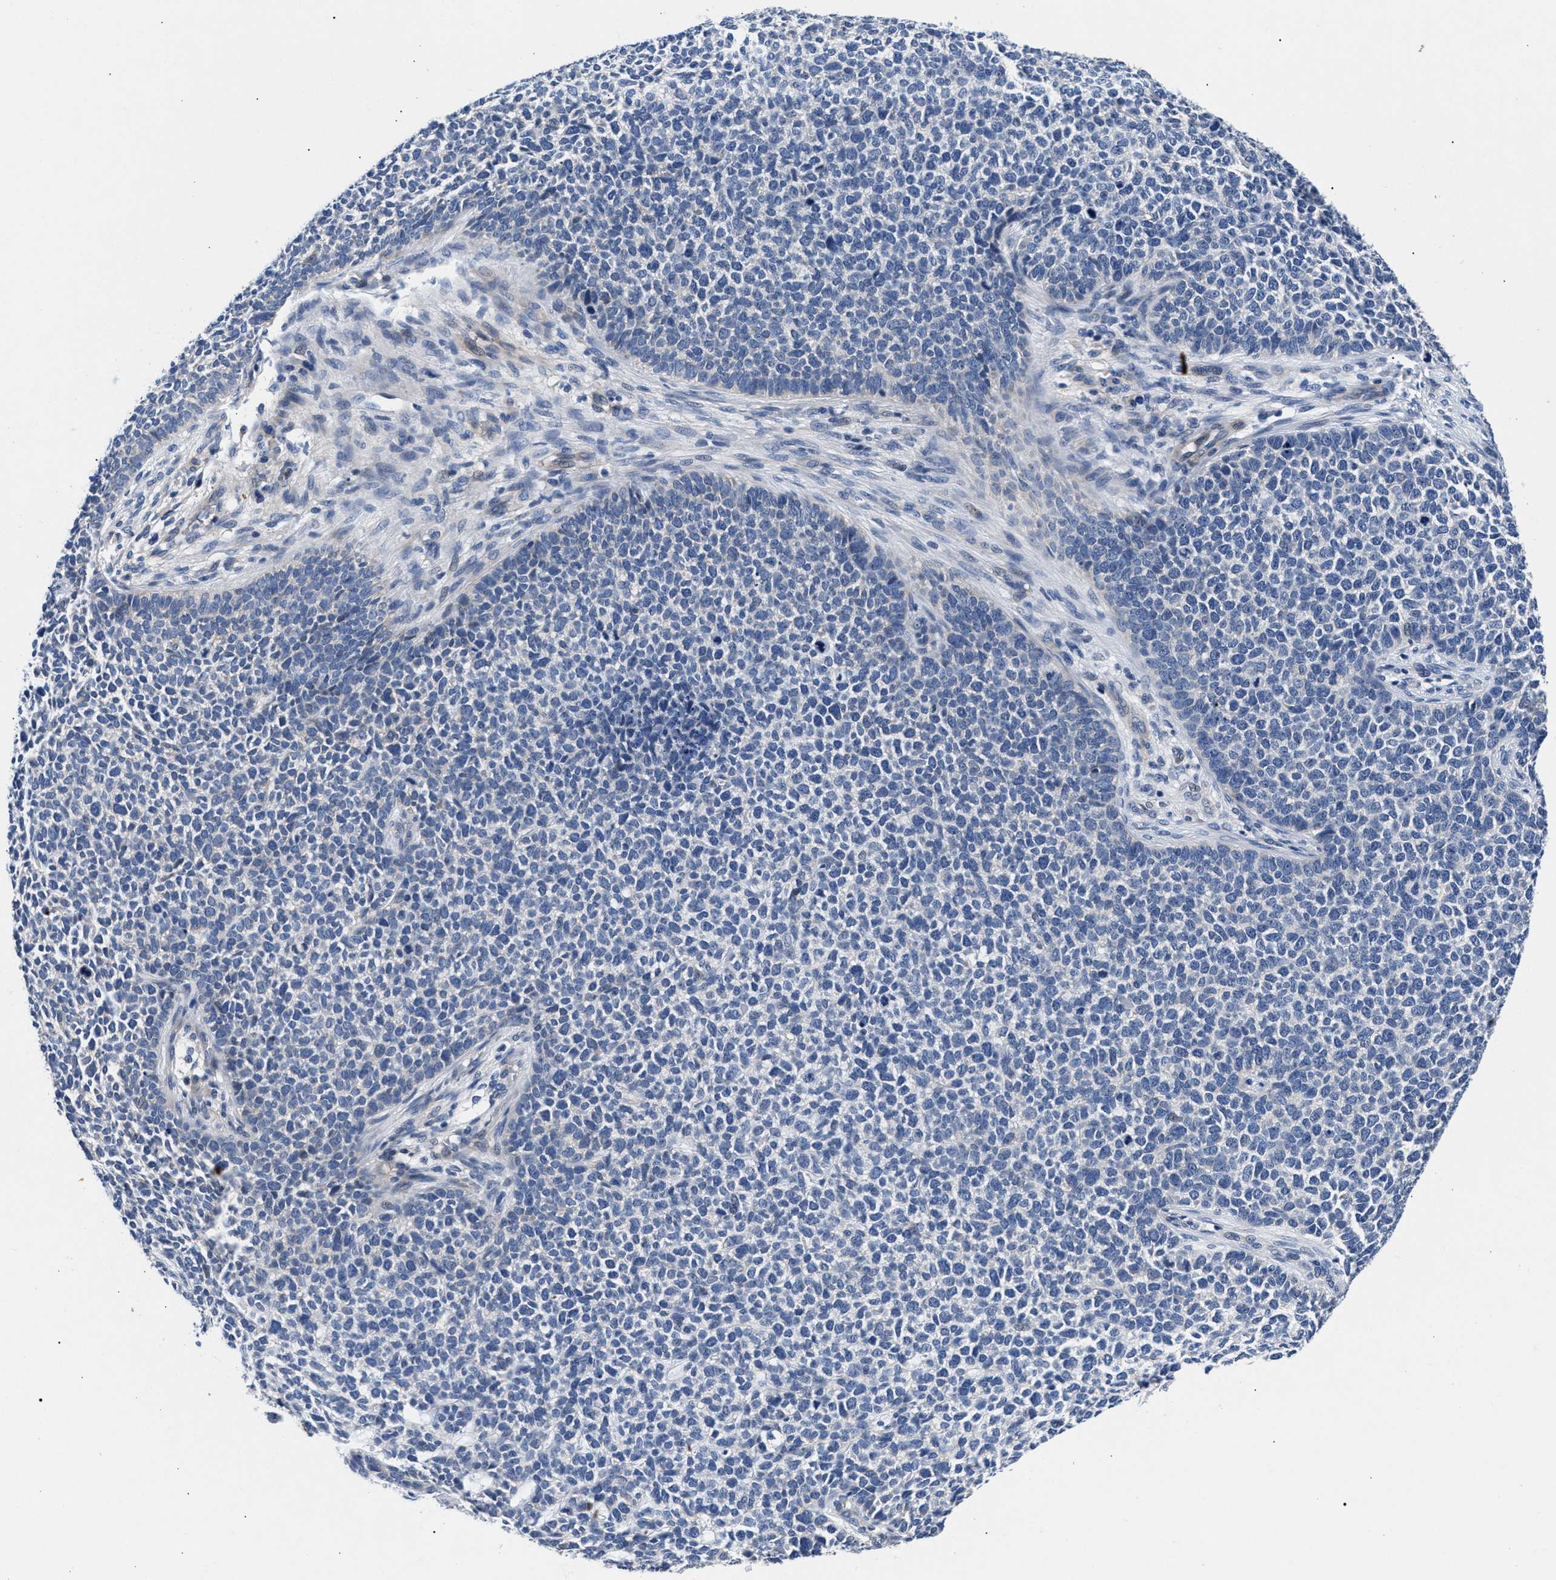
{"staining": {"intensity": "negative", "quantity": "none", "location": "none"}, "tissue": "skin cancer", "cell_type": "Tumor cells", "image_type": "cancer", "snomed": [{"axis": "morphology", "description": "Basal cell carcinoma"}, {"axis": "topography", "description": "Skin"}], "caption": "There is no significant staining in tumor cells of skin cancer.", "gene": "P2RY4", "patient": {"sex": "female", "age": 84}}